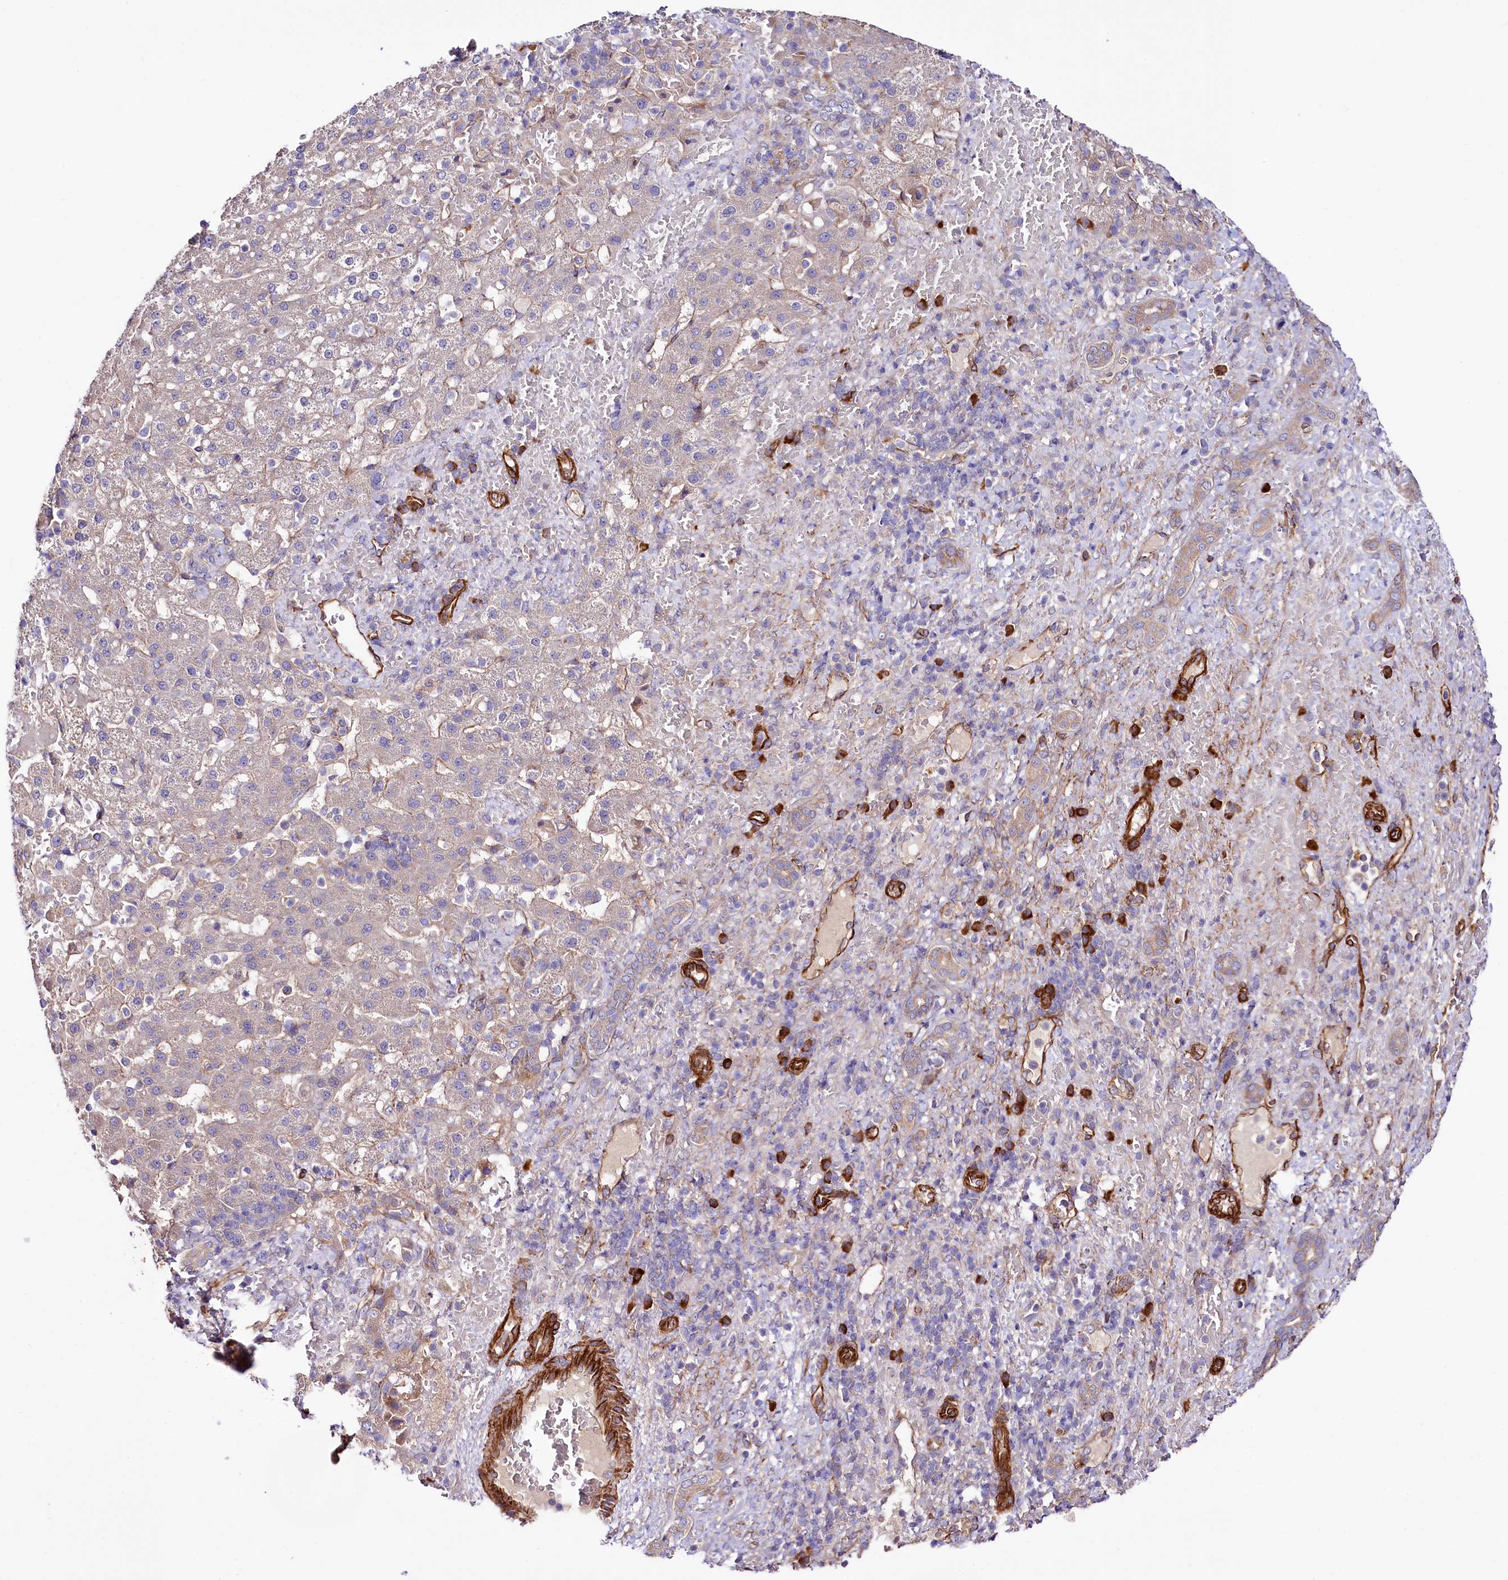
{"staining": {"intensity": "negative", "quantity": "none", "location": "none"}, "tissue": "liver cancer", "cell_type": "Tumor cells", "image_type": "cancer", "snomed": [{"axis": "morphology", "description": "Normal tissue, NOS"}, {"axis": "morphology", "description": "Carcinoma, Hepatocellular, NOS"}, {"axis": "topography", "description": "Liver"}], "caption": "Liver cancer (hepatocellular carcinoma) stained for a protein using IHC demonstrates no expression tumor cells.", "gene": "SPATS2", "patient": {"sex": "male", "age": 57}}